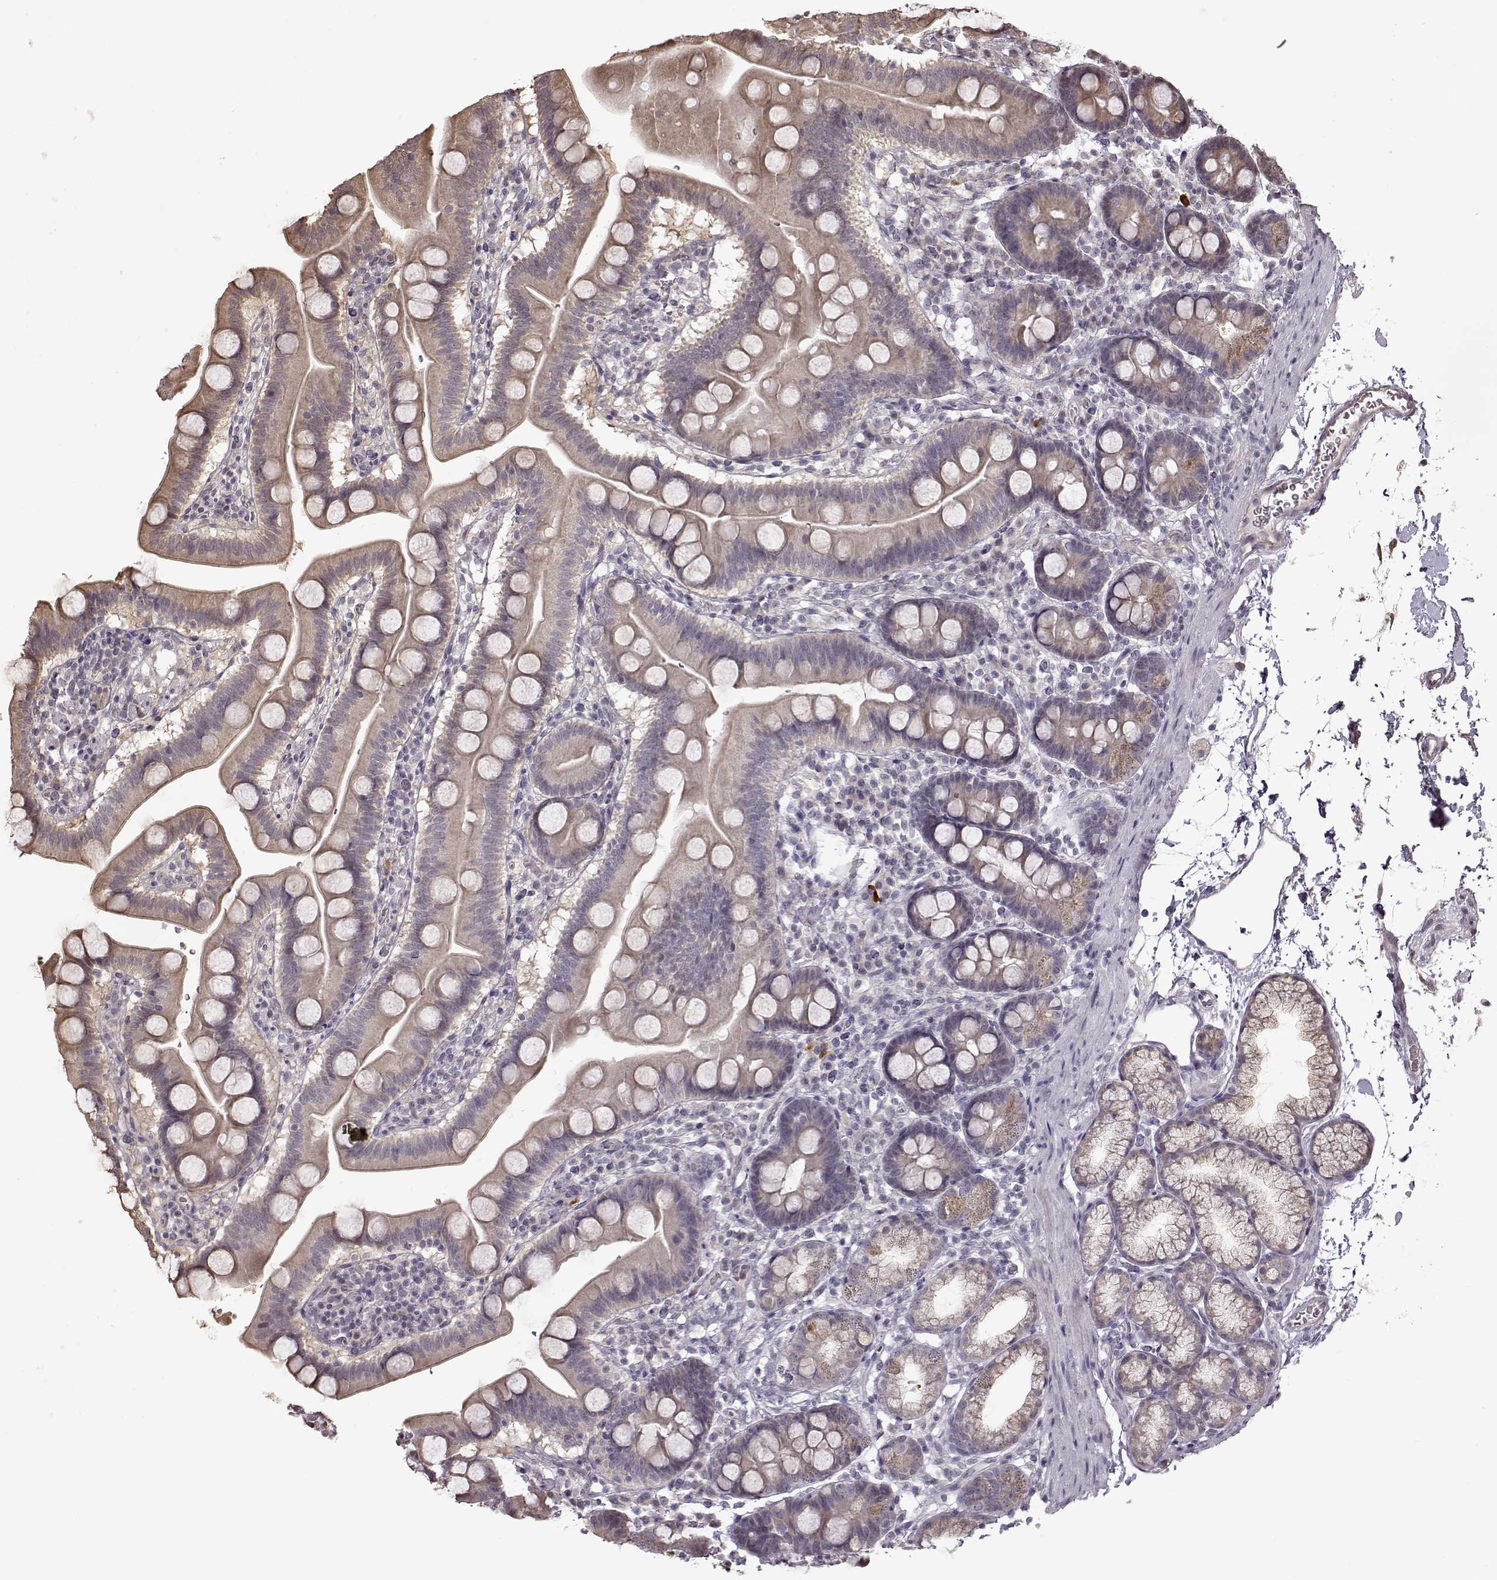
{"staining": {"intensity": "weak", "quantity": "25%-75%", "location": "cytoplasmic/membranous"}, "tissue": "duodenum", "cell_type": "Glandular cells", "image_type": "normal", "snomed": [{"axis": "morphology", "description": "Normal tissue, NOS"}, {"axis": "topography", "description": "Pancreas"}, {"axis": "topography", "description": "Duodenum"}], "caption": "Duodenum stained with DAB immunohistochemistry displays low levels of weak cytoplasmic/membranous expression in approximately 25%-75% of glandular cells. Ihc stains the protein of interest in brown and the nuclei are stained blue.", "gene": "CRB1", "patient": {"sex": "male", "age": 59}}